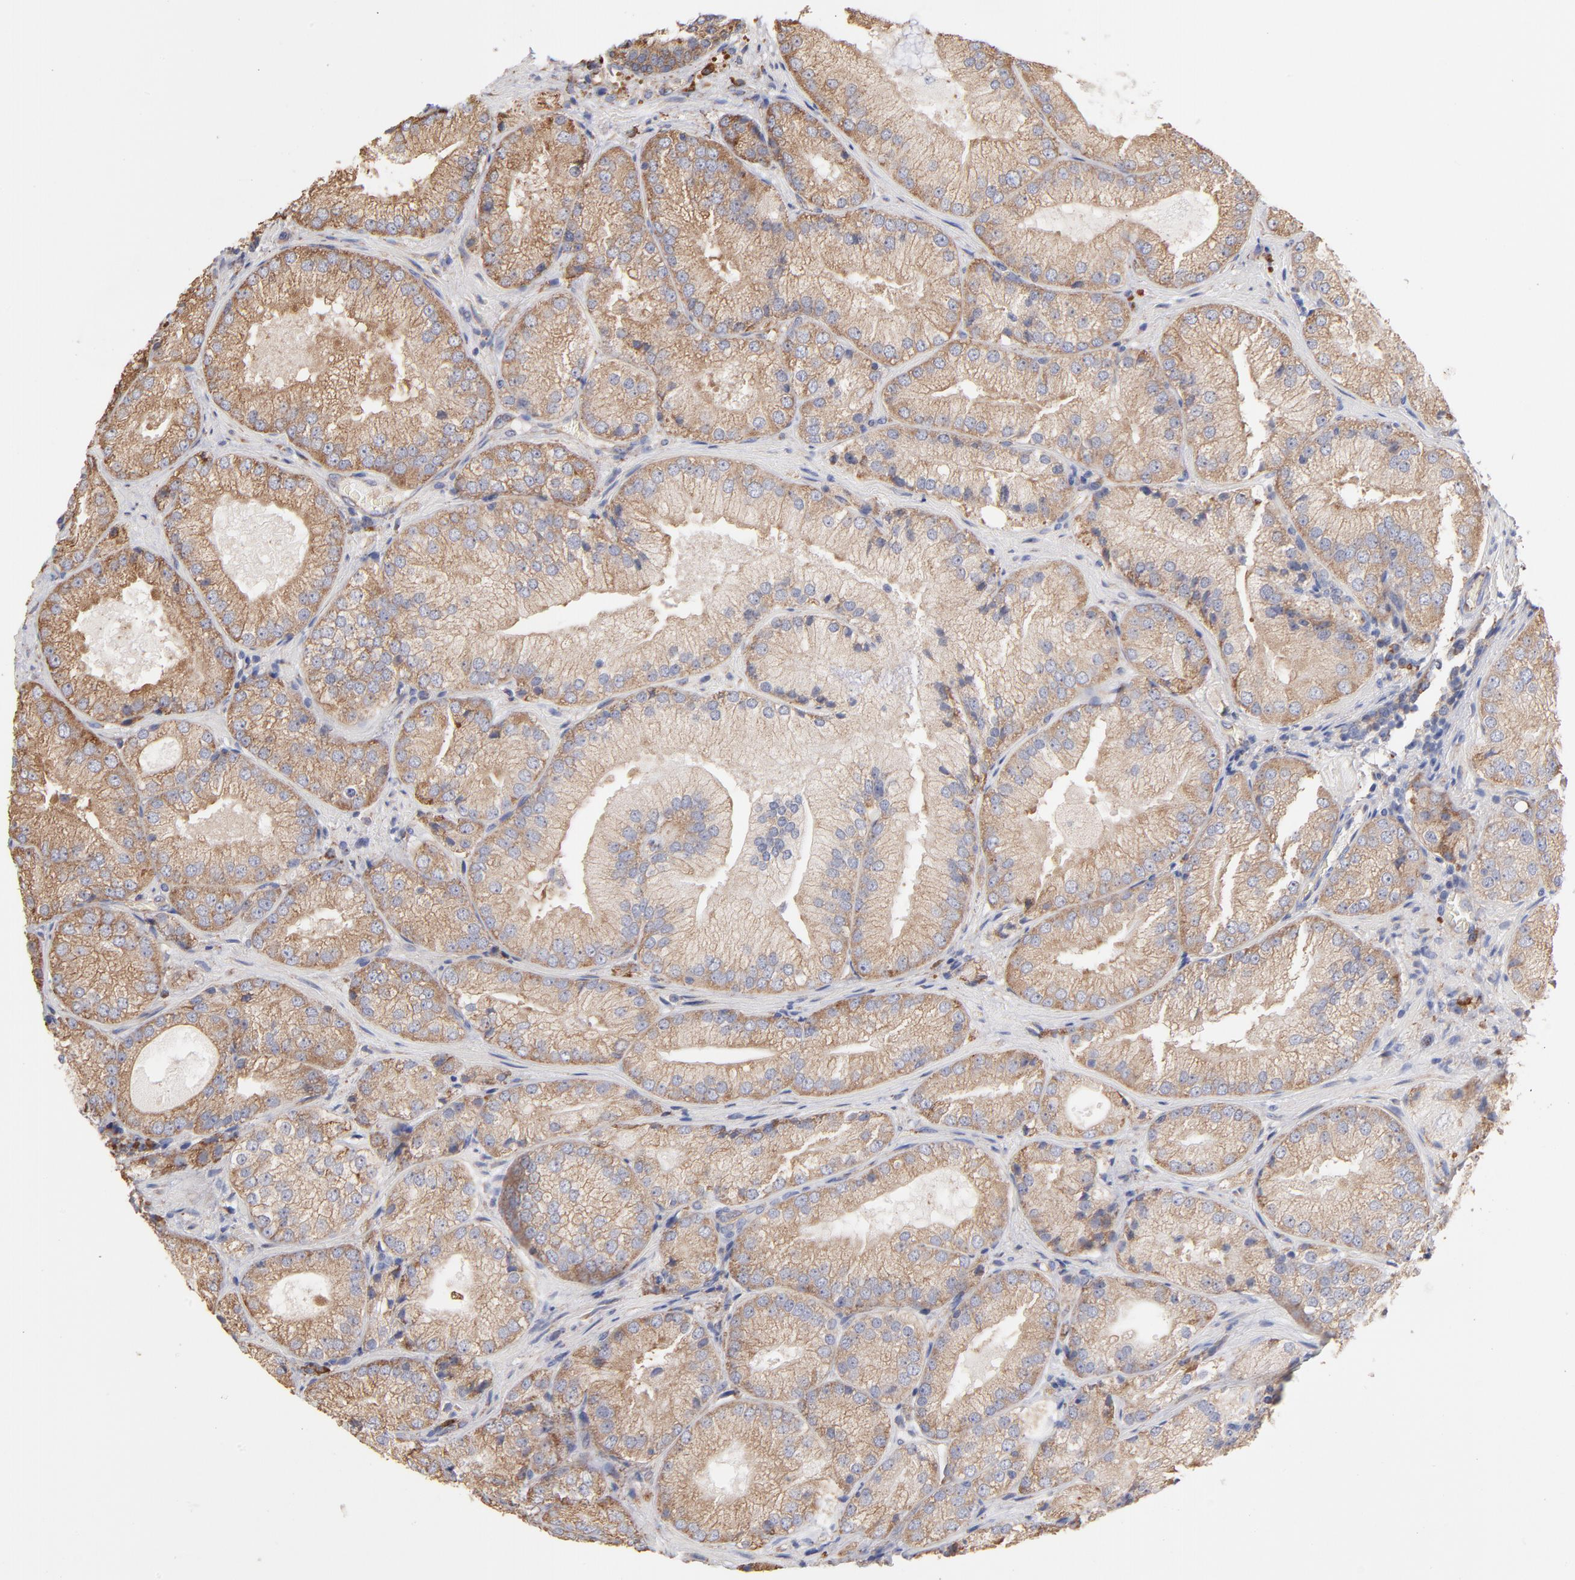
{"staining": {"intensity": "moderate", "quantity": ">75%", "location": "cytoplasmic/membranous"}, "tissue": "prostate cancer", "cell_type": "Tumor cells", "image_type": "cancer", "snomed": [{"axis": "morphology", "description": "Adenocarcinoma, Low grade"}, {"axis": "topography", "description": "Prostate"}], "caption": "A histopathology image of prostate cancer (adenocarcinoma (low-grade)) stained for a protein shows moderate cytoplasmic/membranous brown staining in tumor cells. (DAB (3,3'-diaminobenzidine) IHC, brown staining for protein, blue staining for nuclei).", "gene": "RPL9", "patient": {"sex": "male", "age": 60}}